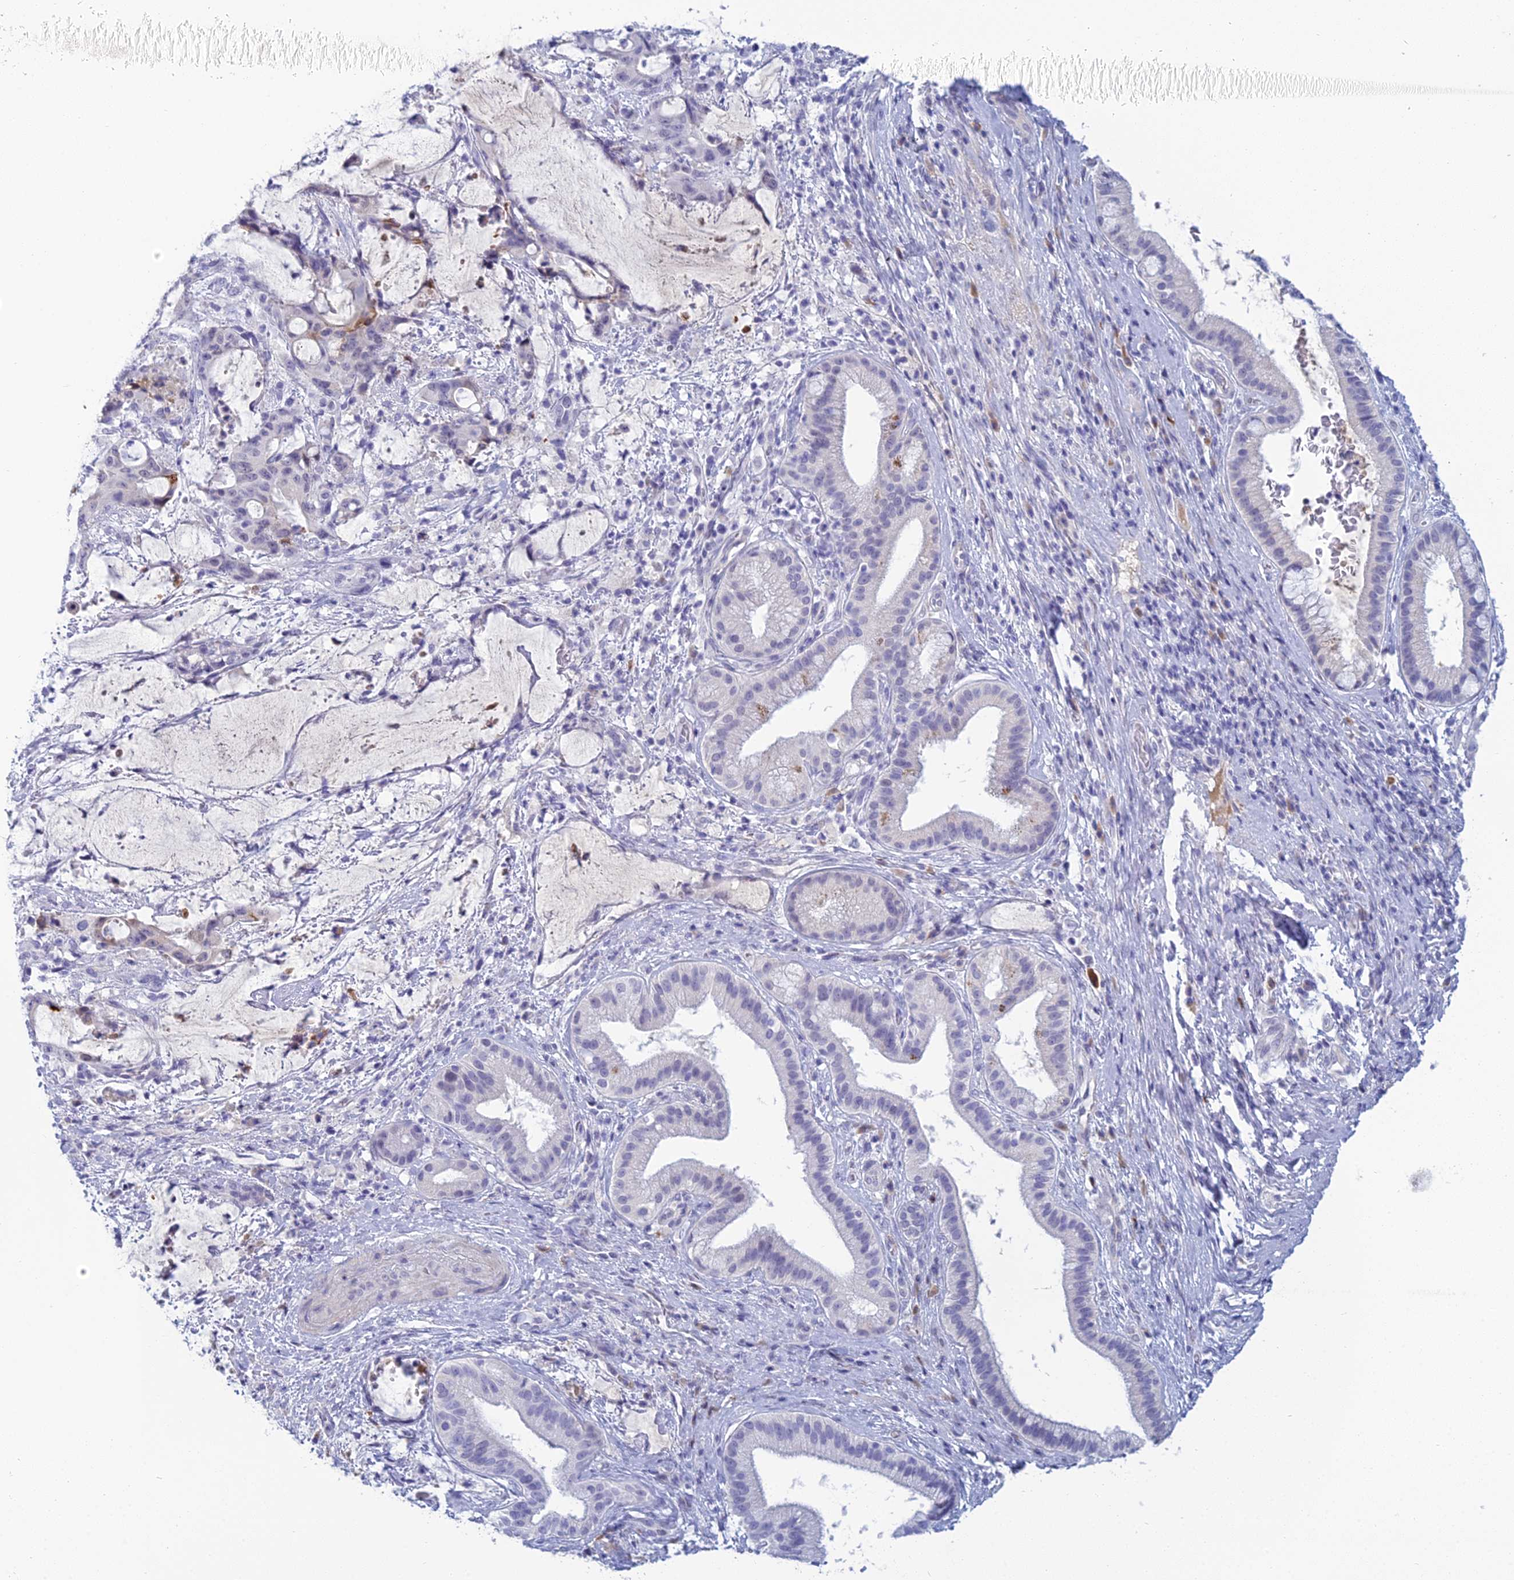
{"staining": {"intensity": "negative", "quantity": "none", "location": "none"}, "tissue": "liver cancer", "cell_type": "Tumor cells", "image_type": "cancer", "snomed": [{"axis": "morphology", "description": "Normal tissue, NOS"}, {"axis": "morphology", "description": "Cholangiocarcinoma"}, {"axis": "topography", "description": "Liver"}, {"axis": "topography", "description": "Peripheral nerve tissue"}], "caption": "Immunohistochemical staining of liver cancer (cholangiocarcinoma) displays no significant positivity in tumor cells.", "gene": "MUC13", "patient": {"sex": "female", "age": 73}}